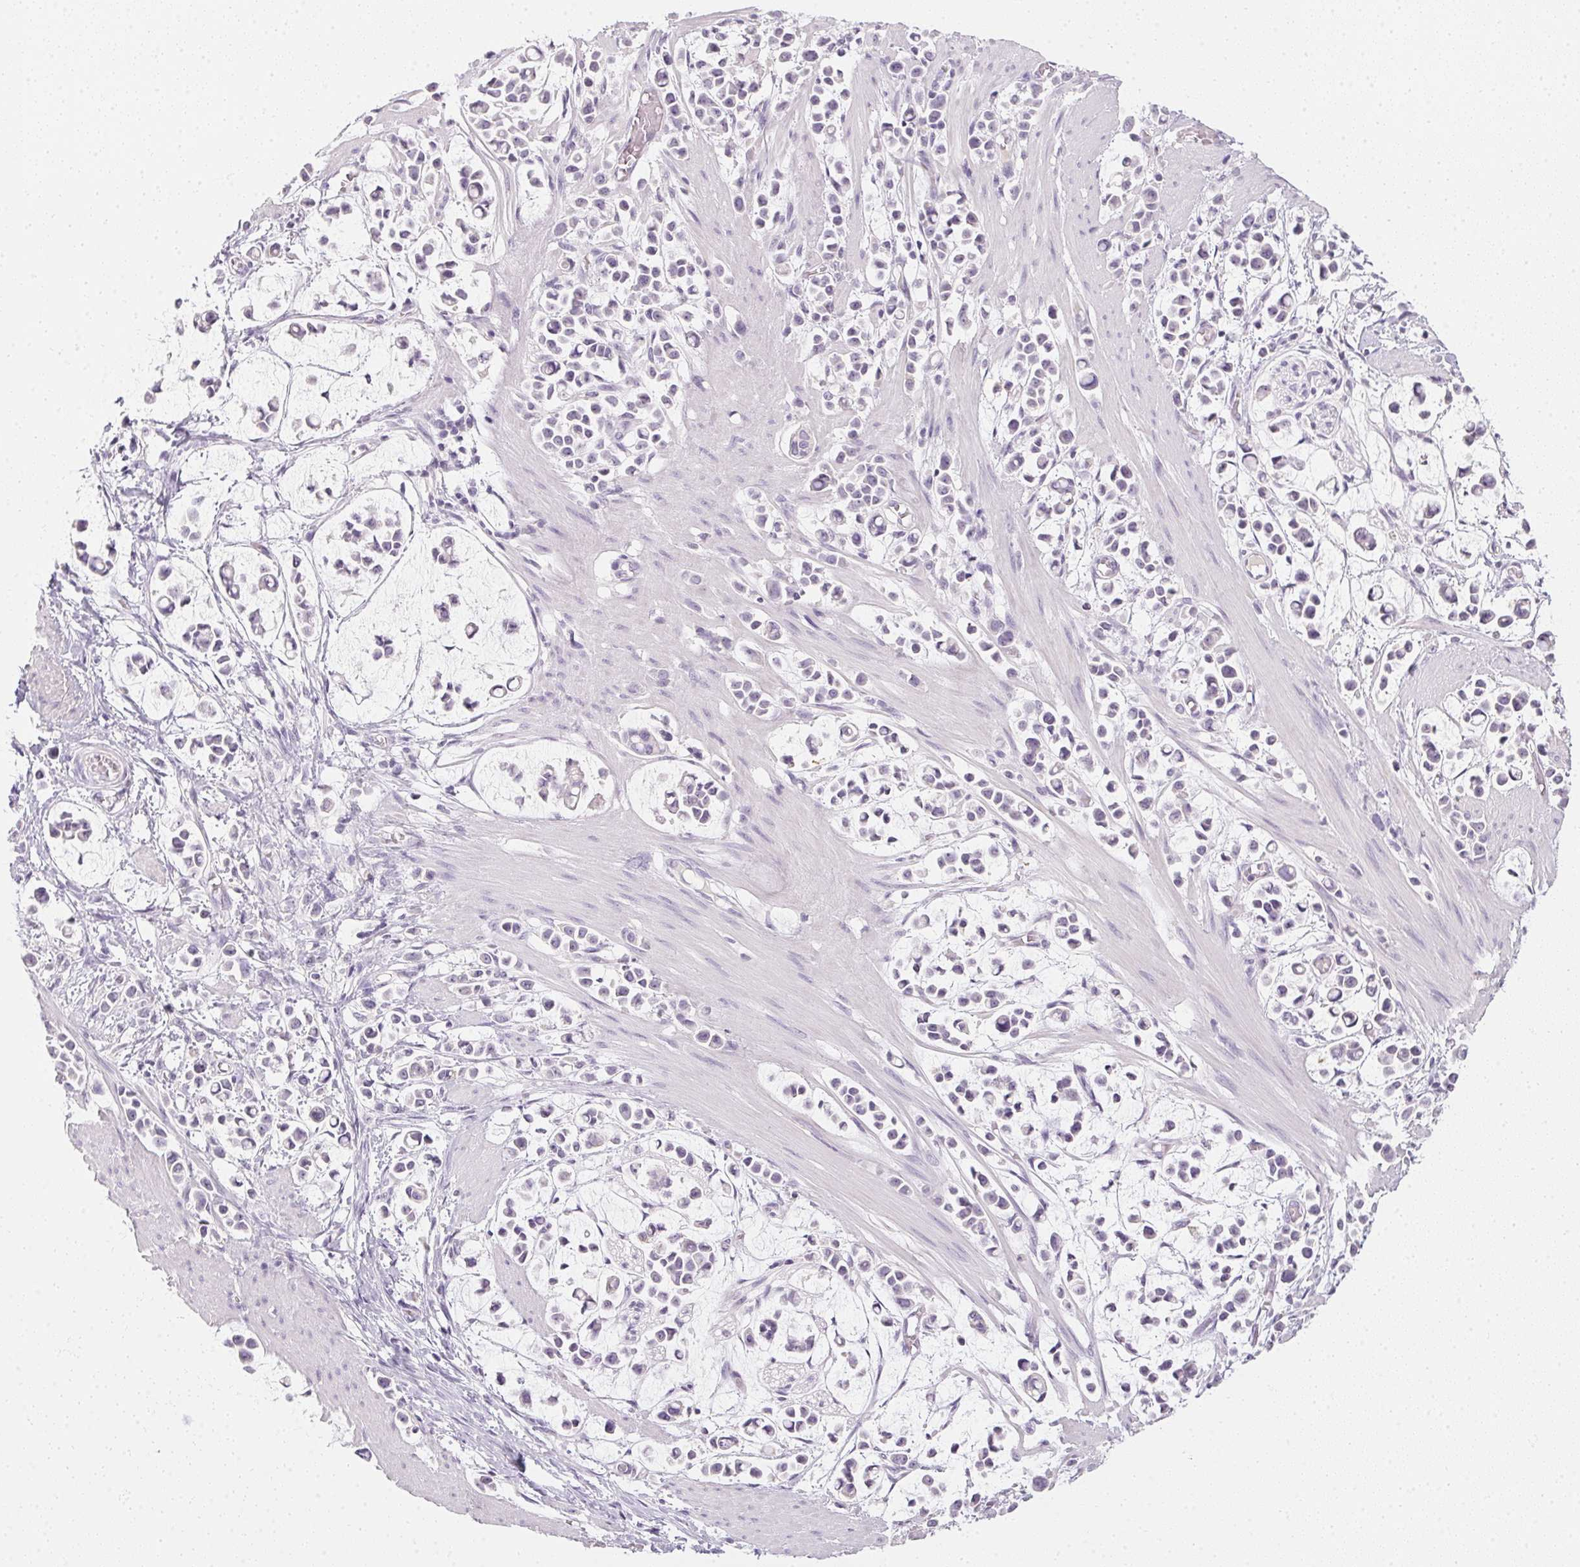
{"staining": {"intensity": "negative", "quantity": "none", "location": "none"}, "tissue": "stomach cancer", "cell_type": "Tumor cells", "image_type": "cancer", "snomed": [{"axis": "morphology", "description": "Adenocarcinoma, NOS"}, {"axis": "topography", "description": "Stomach"}], "caption": "Immunohistochemical staining of stomach cancer shows no significant positivity in tumor cells.", "gene": "TMEM72", "patient": {"sex": "male", "age": 82}}